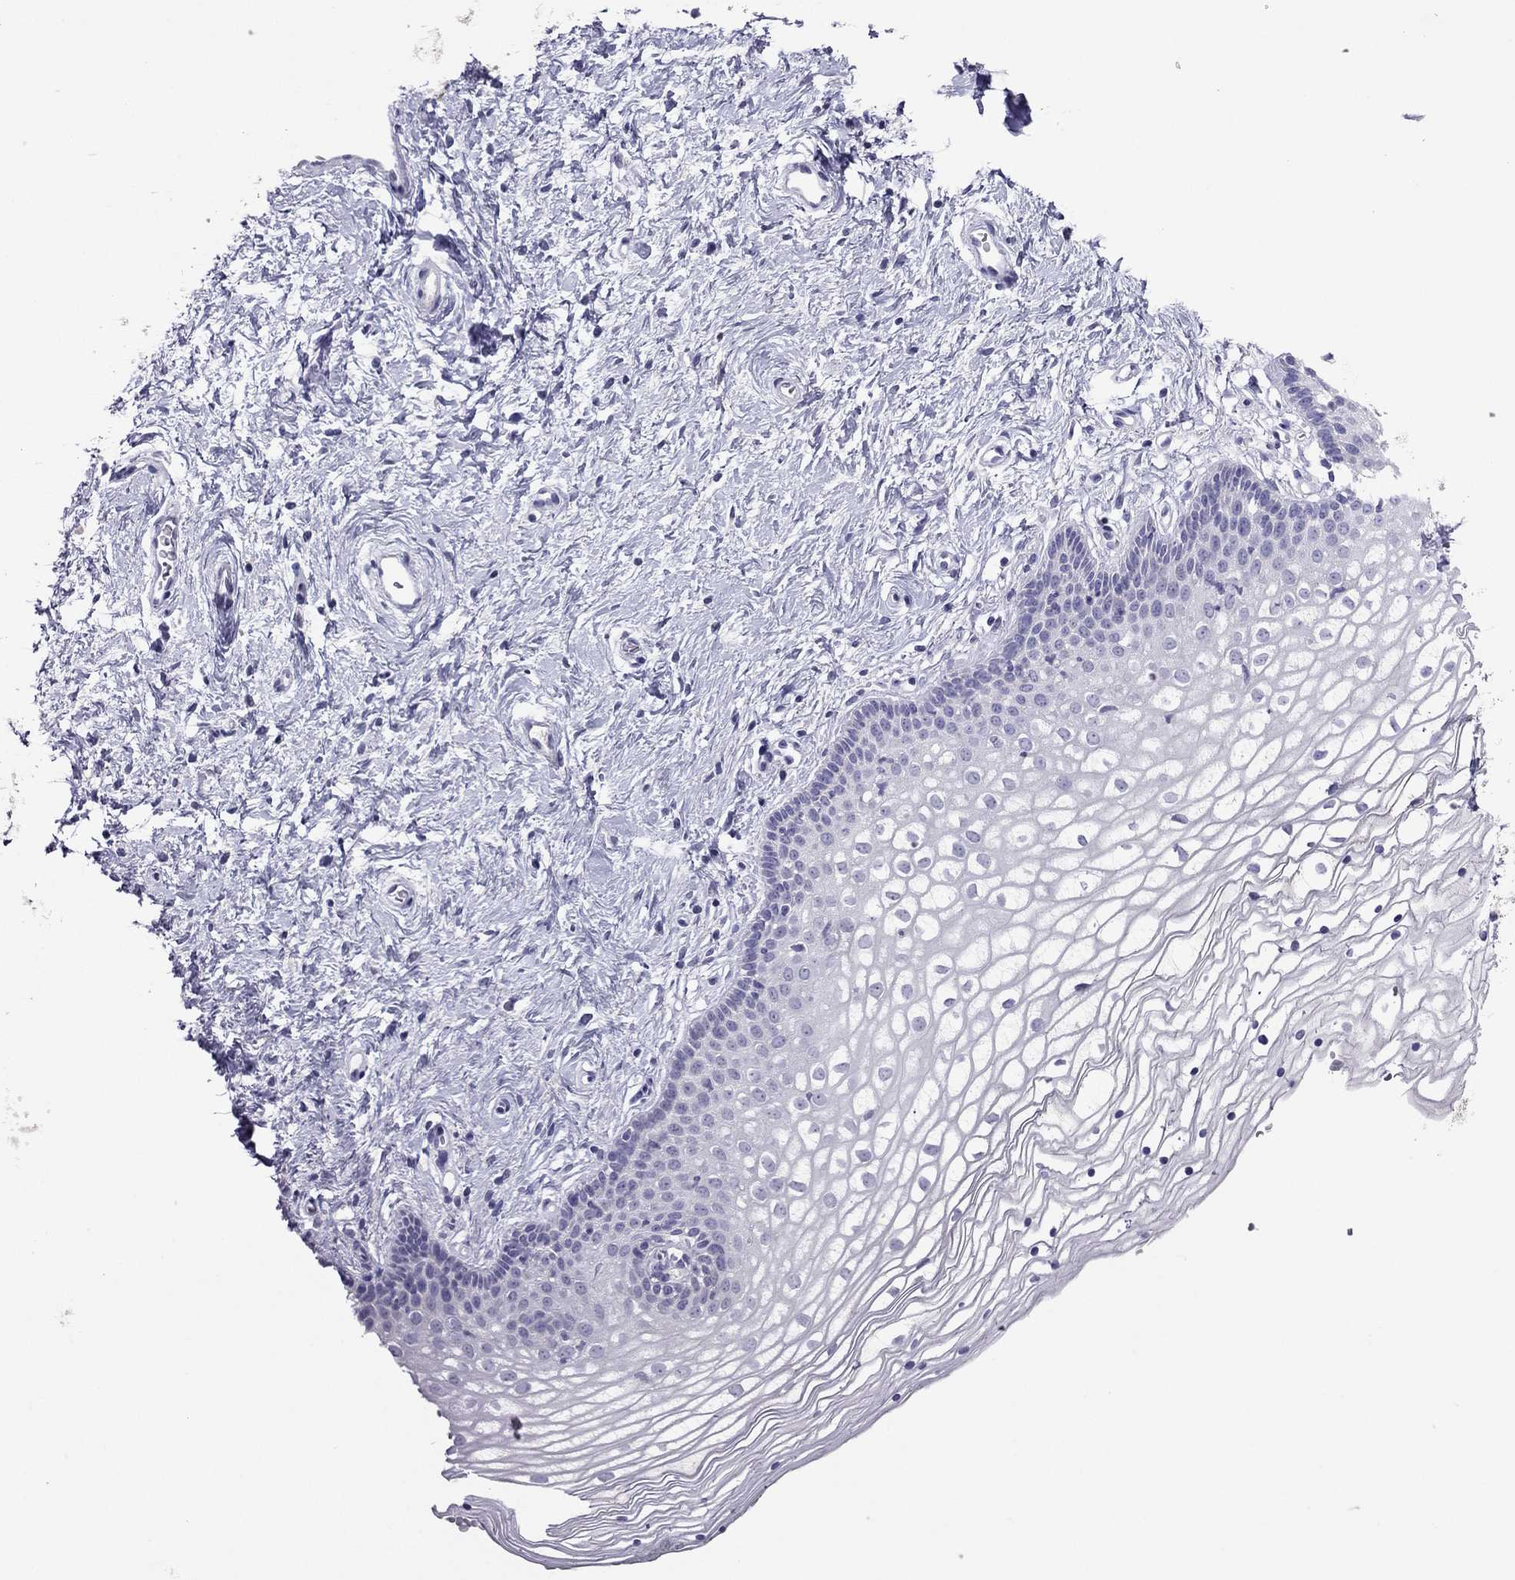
{"staining": {"intensity": "negative", "quantity": "none", "location": "none"}, "tissue": "vagina", "cell_type": "Squamous epithelial cells", "image_type": "normal", "snomed": [{"axis": "morphology", "description": "Normal tissue, NOS"}, {"axis": "topography", "description": "Vagina"}], "caption": "Immunohistochemistry photomicrograph of unremarkable vagina stained for a protein (brown), which demonstrates no positivity in squamous epithelial cells.", "gene": "RGS8", "patient": {"sex": "female", "age": 36}}